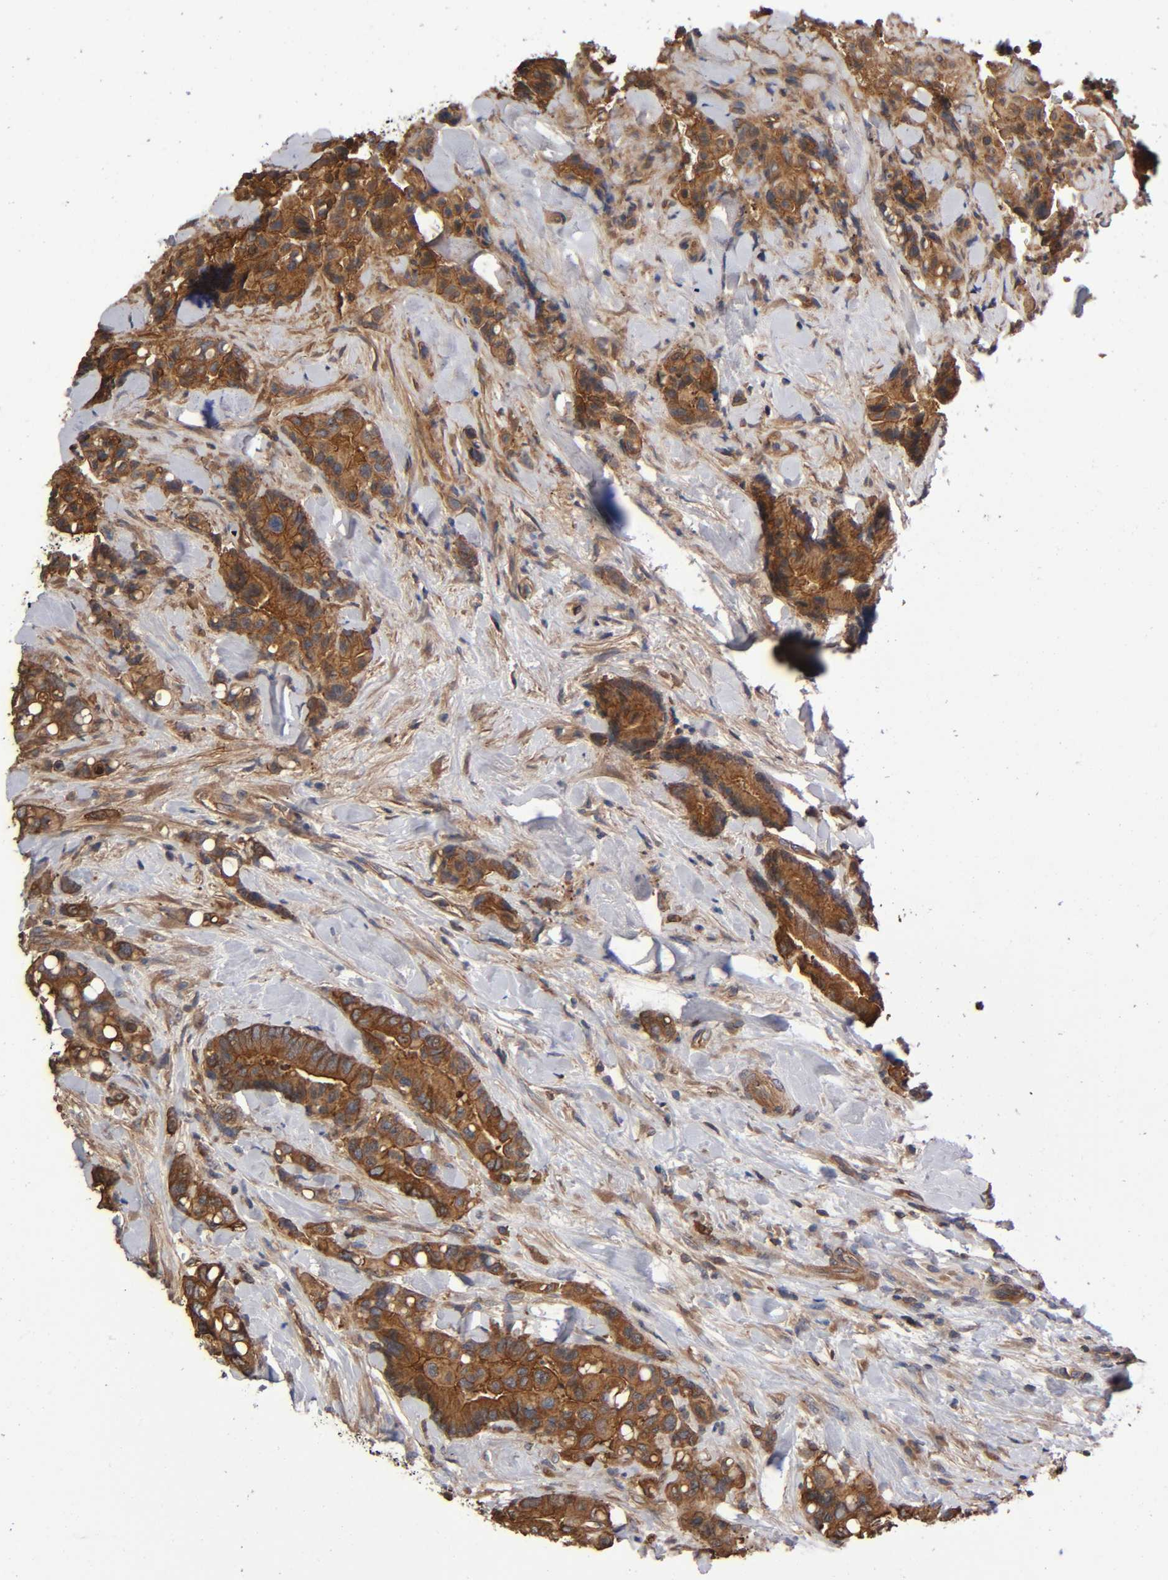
{"staining": {"intensity": "strong", "quantity": ">75%", "location": "cytoplasmic/membranous"}, "tissue": "colorectal cancer", "cell_type": "Tumor cells", "image_type": "cancer", "snomed": [{"axis": "morphology", "description": "Normal tissue, NOS"}, {"axis": "morphology", "description": "Adenocarcinoma, NOS"}, {"axis": "topography", "description": "Colon"}], "caption": "DAB immunohistochemical staining of human adenocarcinoma (colorectal) shows strong cytoplasmic/membranous protein staining in approximately >75% of tumor cells. (IHC, brightfield microscopy, high magnification).", "gene": "LAMTOR2", "patient": {"sex": "male", "age": 82}}